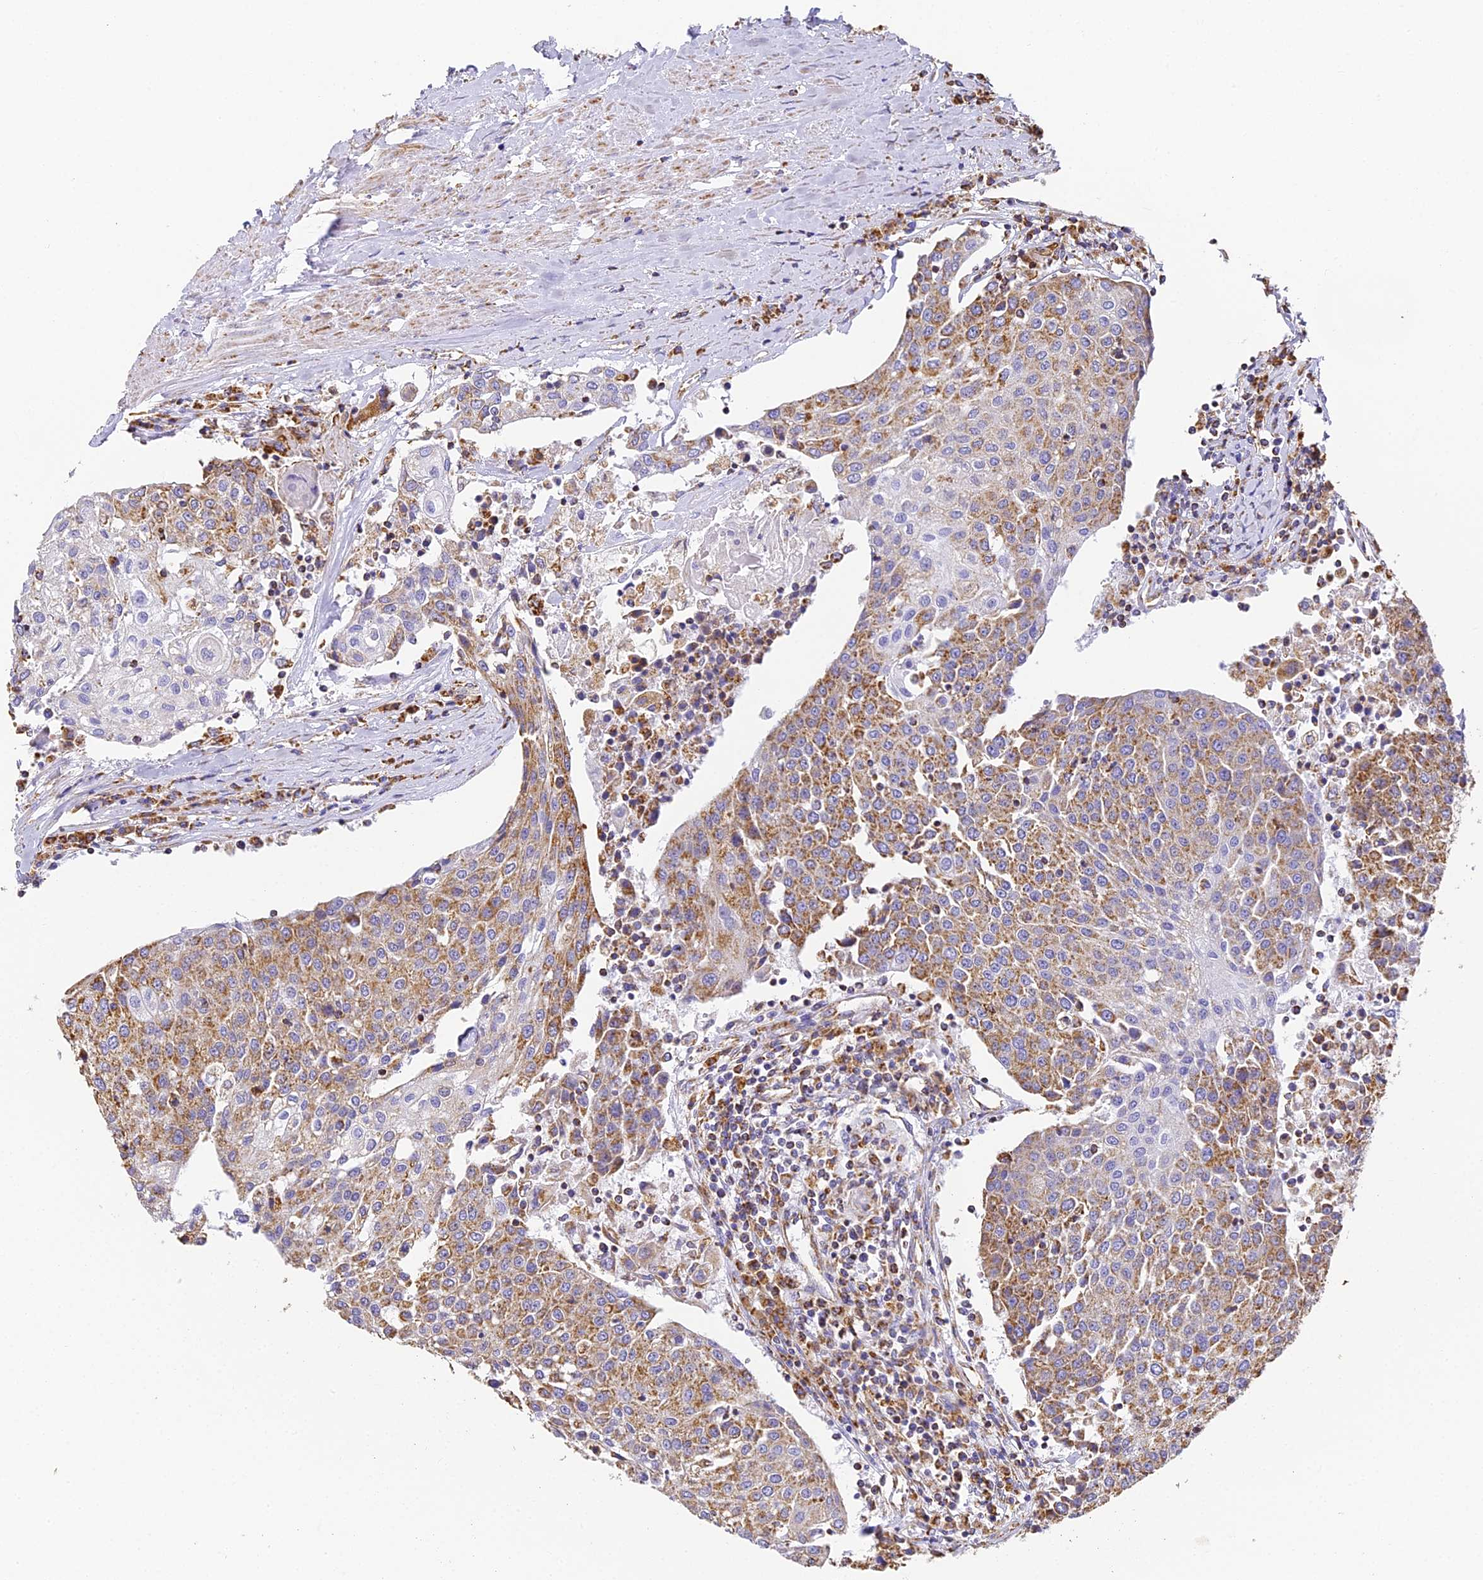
{"staining": {"intensity": "moderate", "quantity": ">75%", "location": "cytoplasmic/membranous"}, "tissue": "urothelial cancer", "cell_type": "Tumor cells", "image_type": "cancer", "snomed": [{"axis": "morphology", "description": "Urothelial carcinoma, High grade"}, {"axis": "topography", "description": "Urinary bladder"}], "caption": "Tumor cells exhibit moderate cytoplasmic/membranous positivity in about >75% of cells in high-grade urothelial carcinoma.", "gene": "COX6C", "patient": {"sex": "female", "age": 85}}